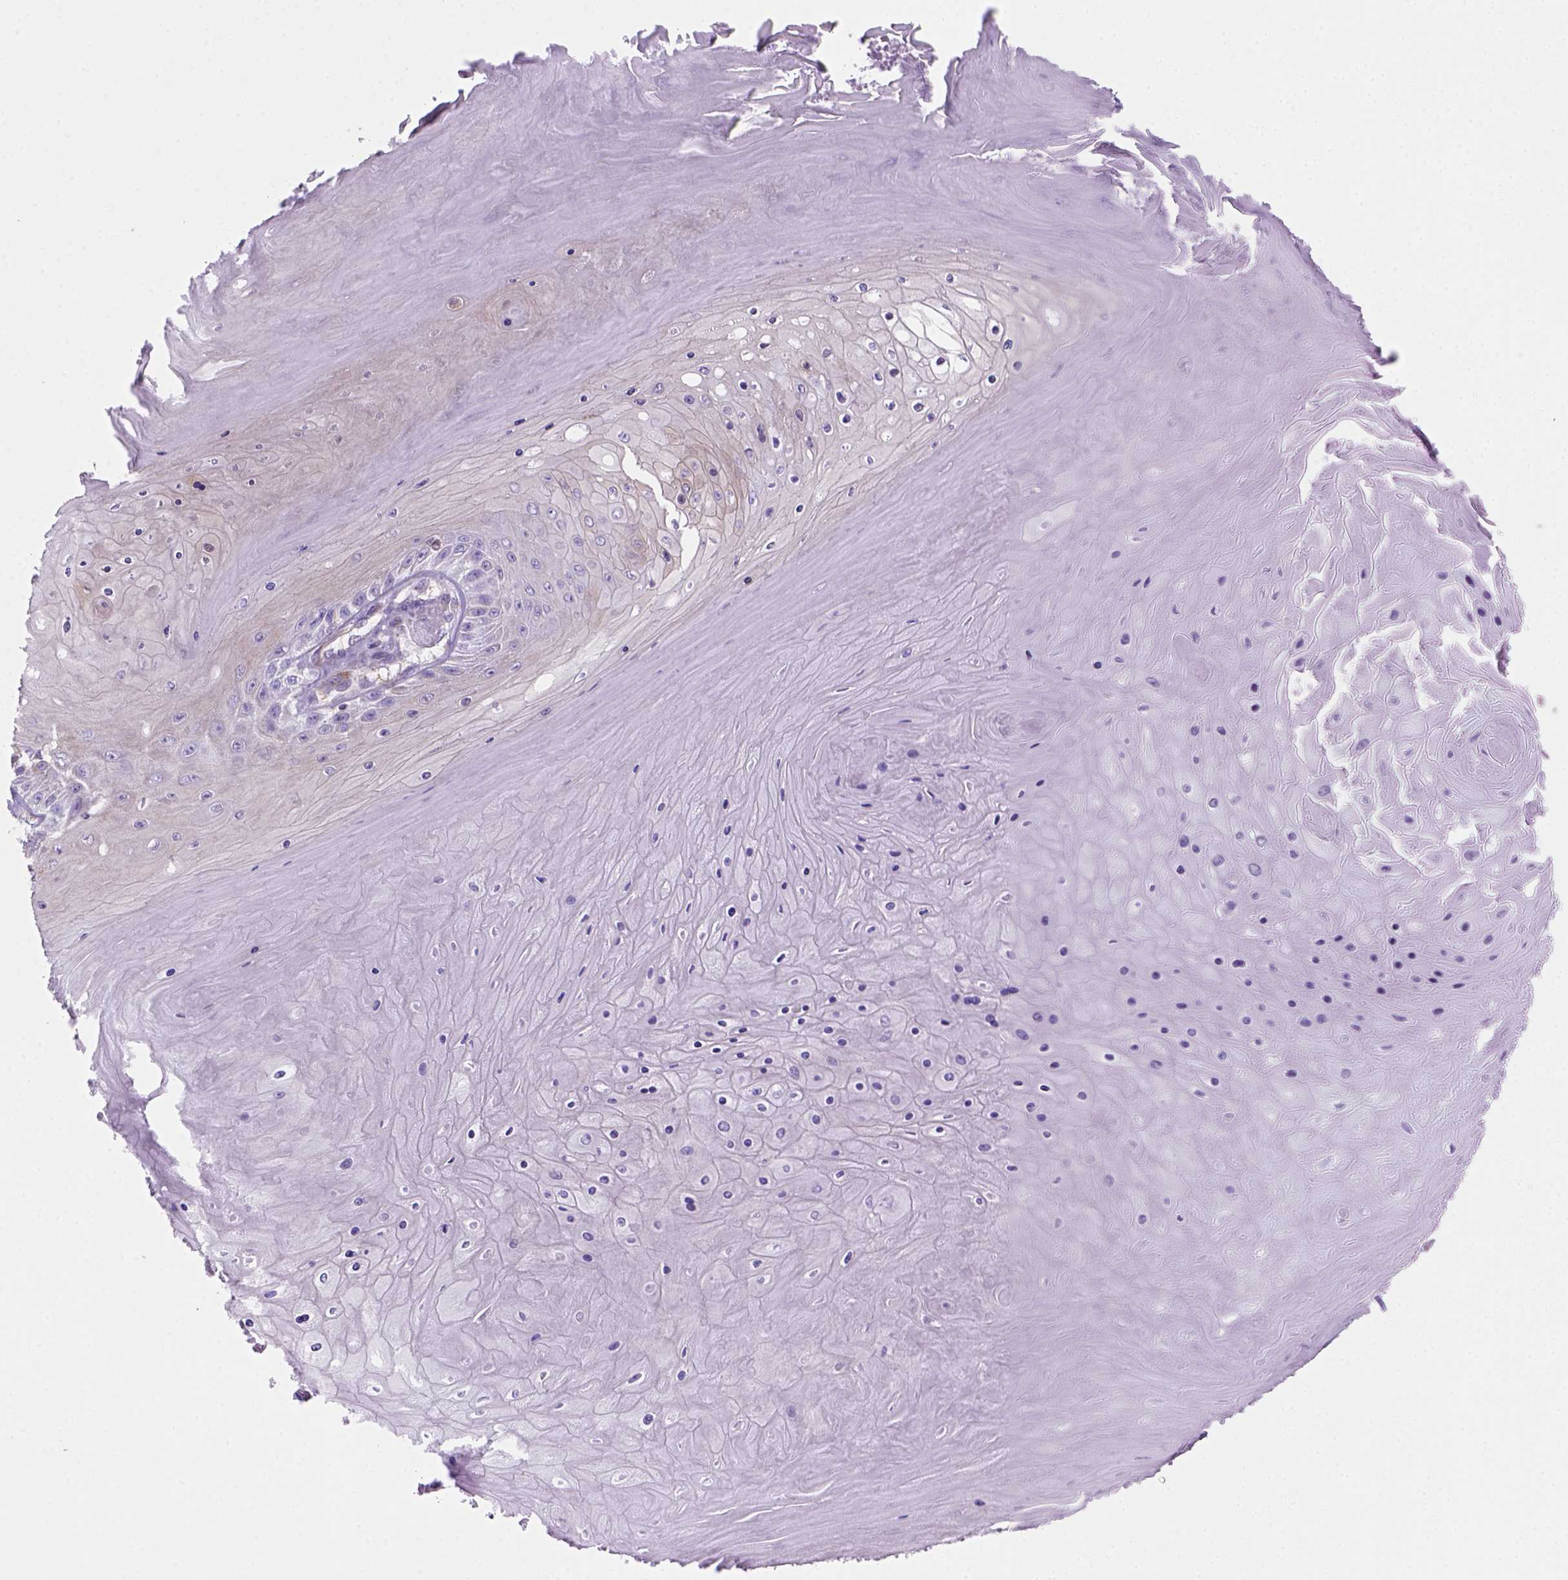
{"staining": {"intensity": "negative", "quantity": "none", "location": "none"}, "tissue": "skin cancer", "cell_type": "Tumor cells", "image_type": "cancer", "snomed": [{"axis": "morphology", "description": "Squamous cell carcinoma, NOS"}, {"axis": "topography", "description": "Skin"}], "caption": "A histopathology image of human squamous cell carcinoma (skin) is negative for staining in tumor cells.", "gene": "MGMT", "patient": {"sex": "male", "age": 62}}